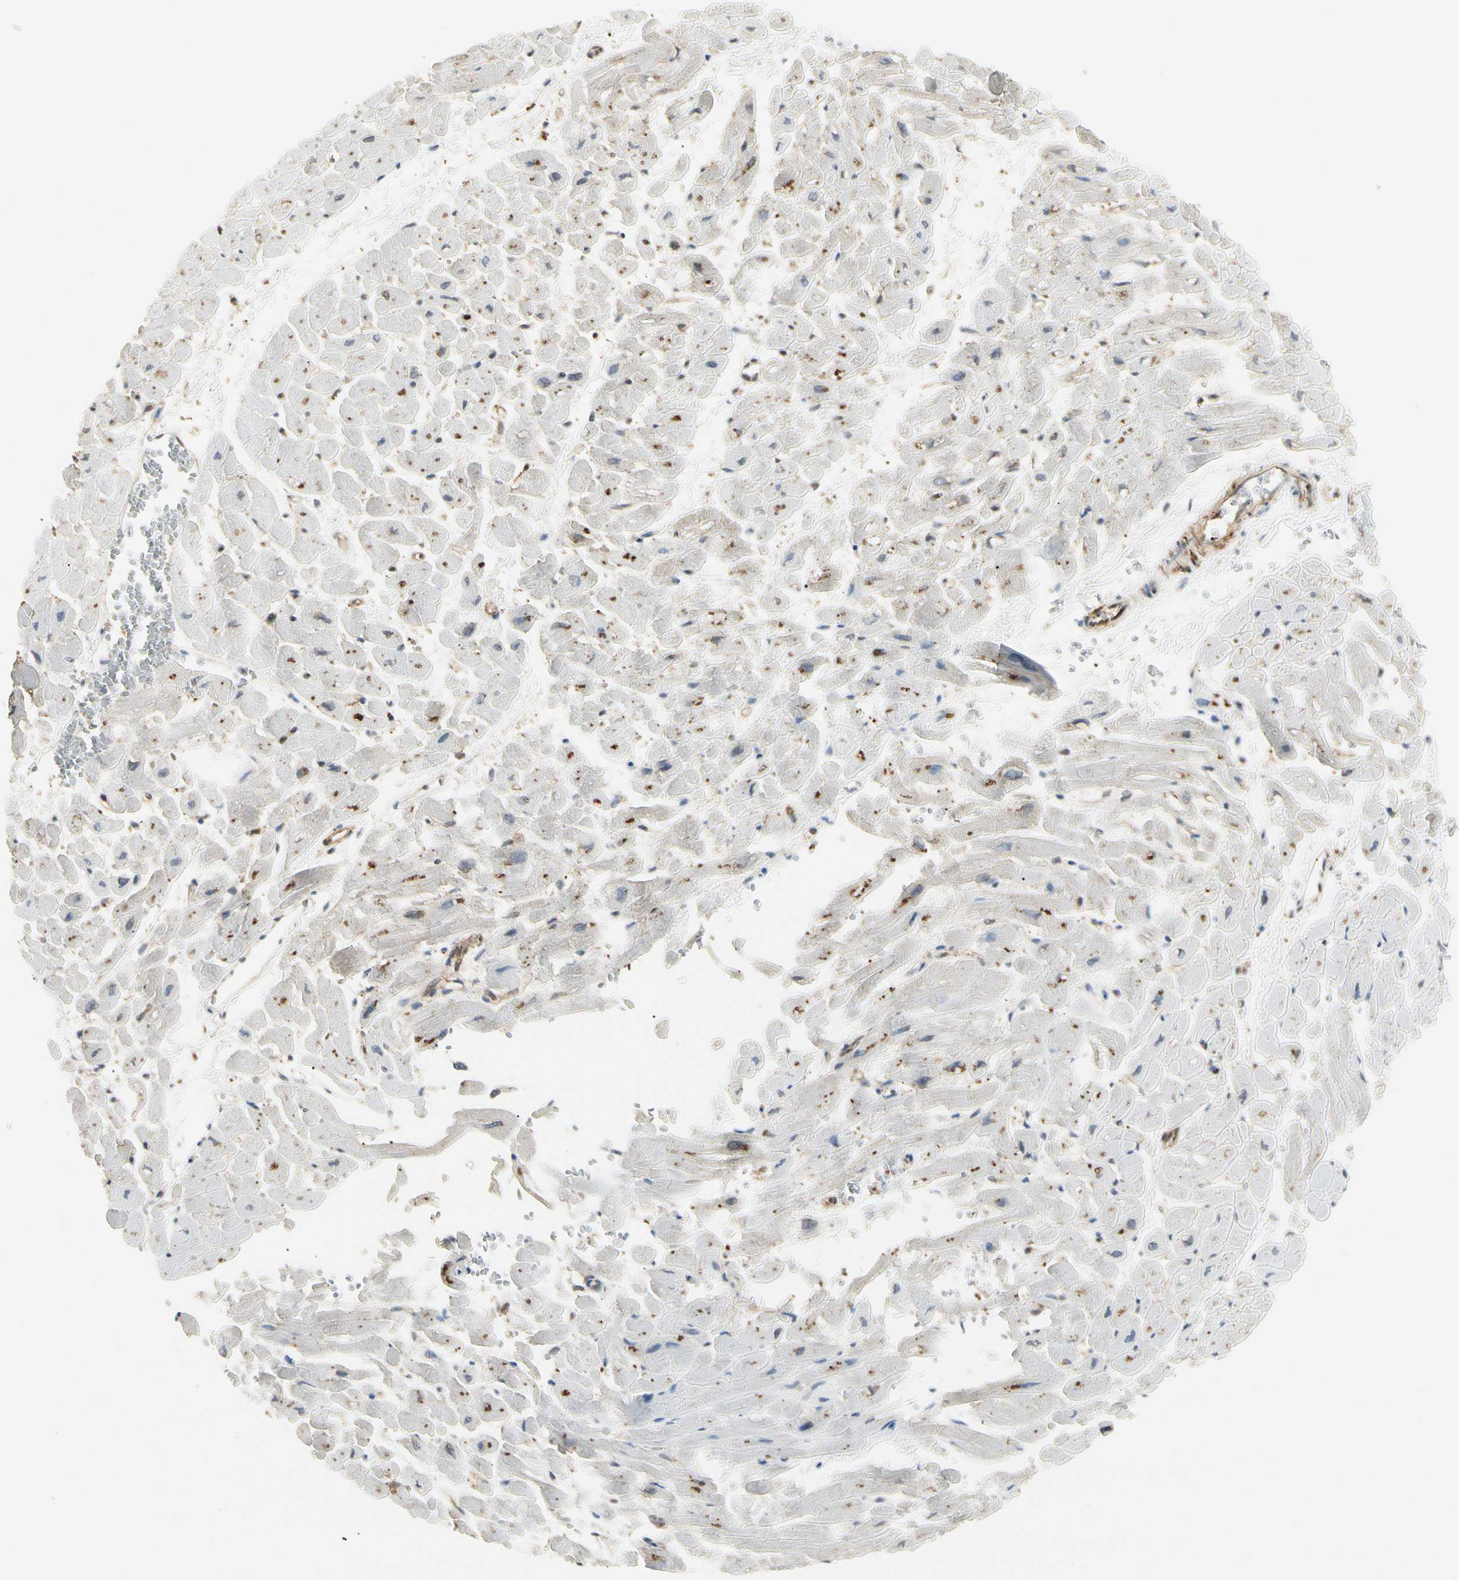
{"staining": {"intensity": "moderate", "quantity": "25%-75%", "location": "cytoplasmic/membranous"}, "tissue": "heart muscle", "cell_type": "Cardiomyocytes", "image_type": "normal", "snomed": [{"axis": "morphology", "description": "Normal tissue, NOS"}, {"axis": "topography", "description": "Heart"}], "caption": "DAB (3,3'-diaminobenzidine) immunohistochemical staining of benign human heart muscle reveals moderate cytoplasmic/membranous protein positivity in approximately 25%-75% of cardiomyocytes. (DAB IHC with brightfield microscopy, high magnification).", "gene": "YWHAB", "patient": {"sex": "male", "age": 45}}